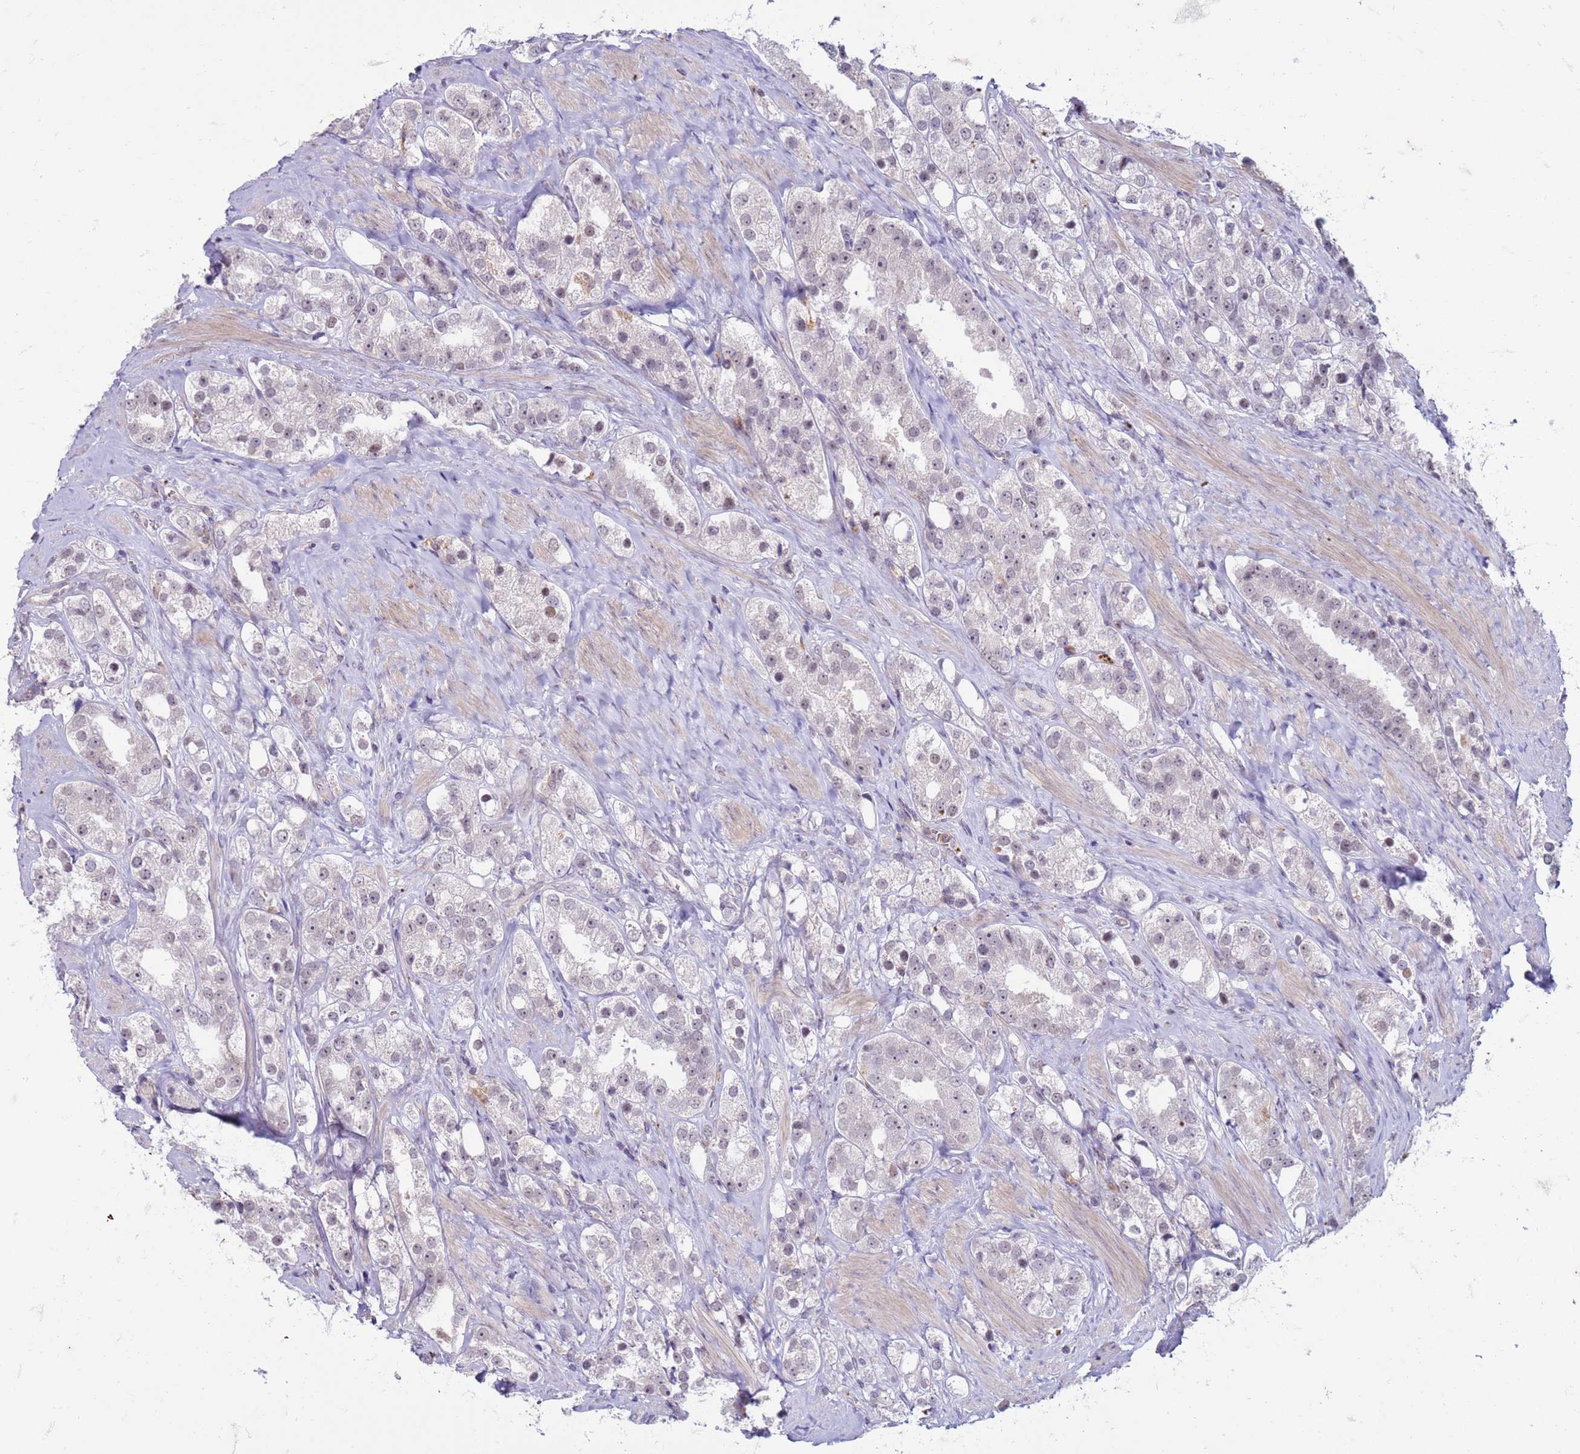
{"staining": {"intensity": "negative", "quantity": "none", "location": "none"}, "tissue": "prostate cancer", "cell_type": "Tumor cells", "image_type": "cancer", "snomed": [{"axis": "morphology", "description": "Adenocarcinoma, NOS"}, {"axis": "topography", "description": "Prostate"}], "caption": "An immunohistochemistry (IHC) image of adenocarcinoma (prostate) is shown. There is no staining in tumor cells of adenocarcinoma (prostate).", "gene": "SLC15A3", "patient": {"sex": "male", "age": 79}}